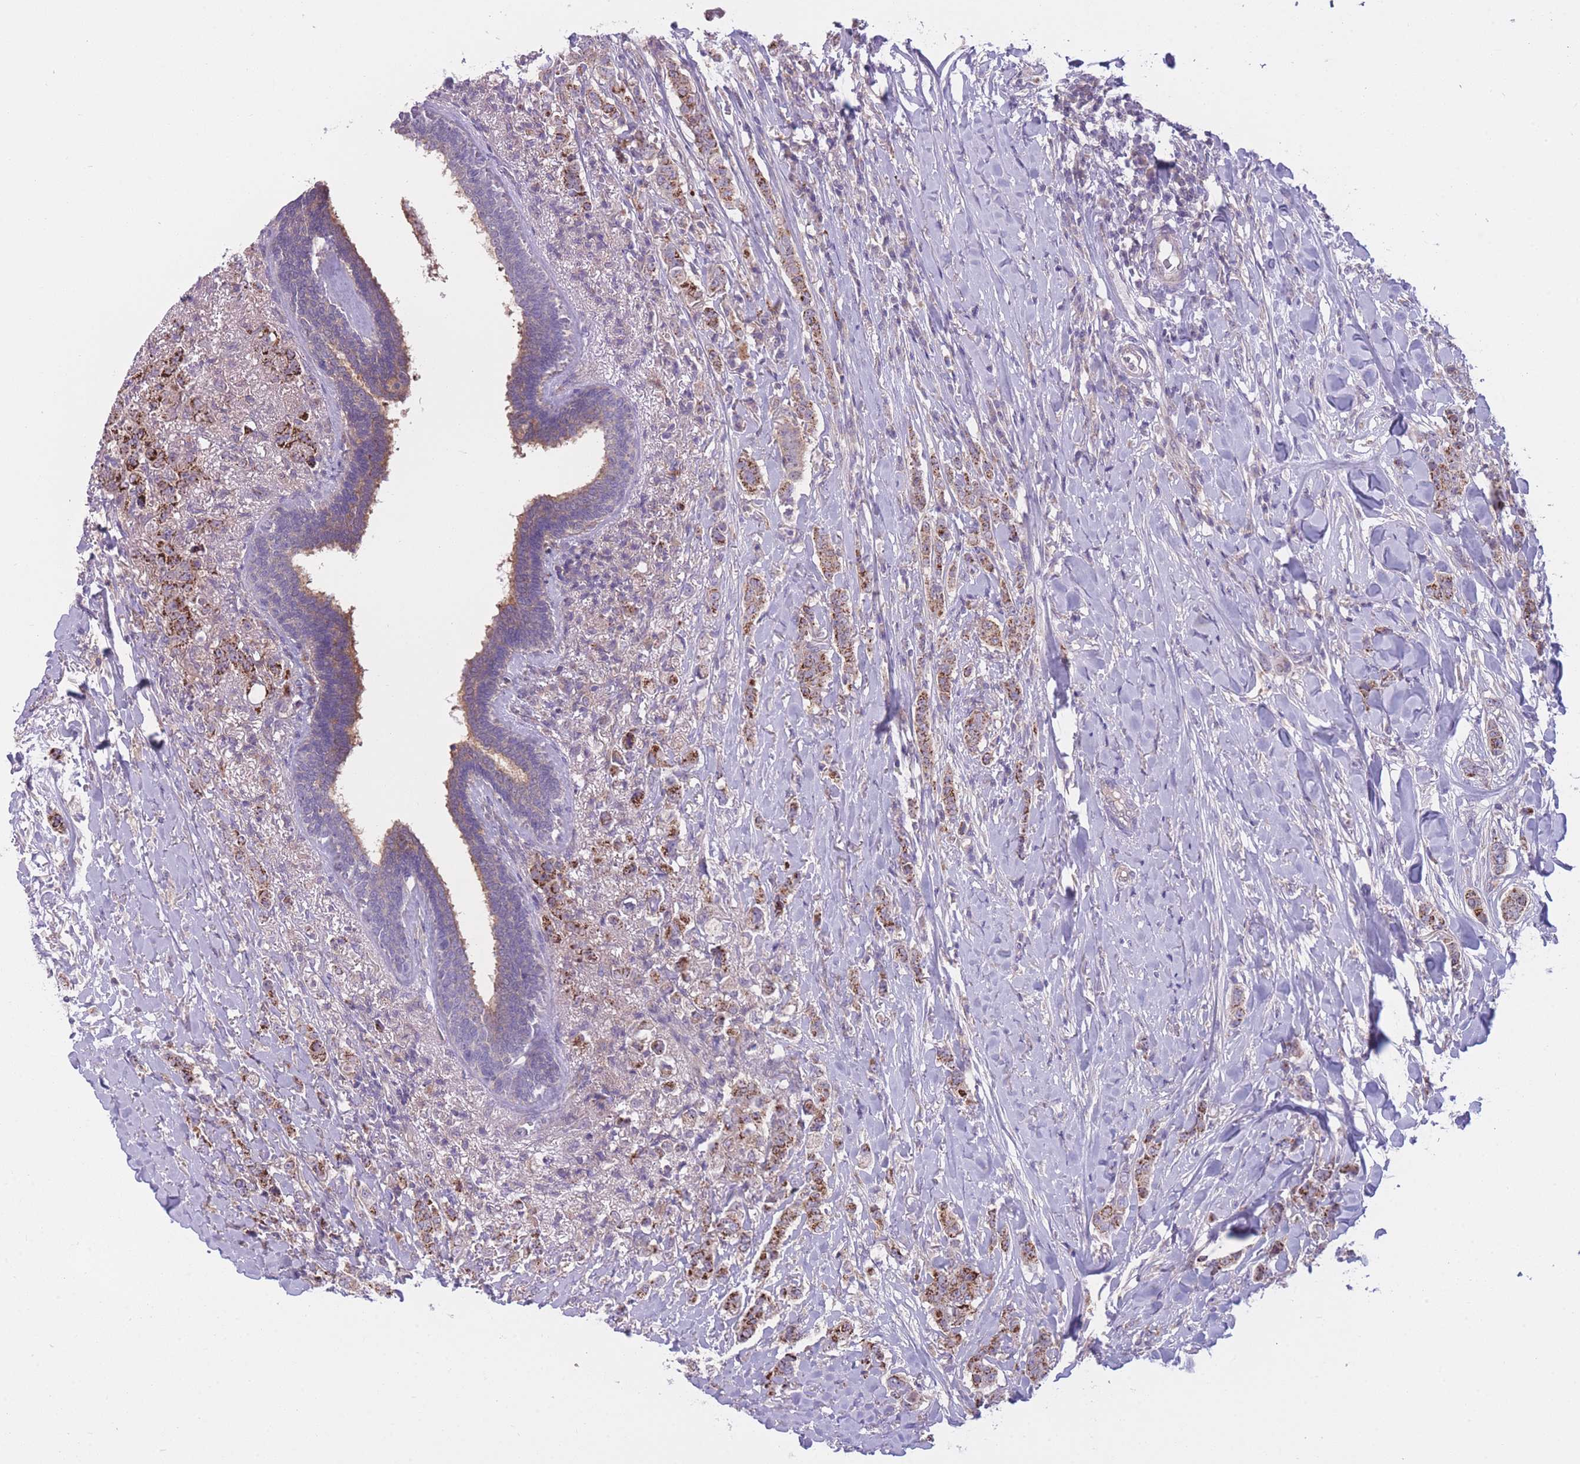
{"staining": {"intensity": "moderate", "quantity": ">75%", "location": "cytoplasmic/membranous"}, "tissue": "breast cancer", "cell_type": "Tumor cells", "image_type": "cancer", "snomed": [{"axis": "morphology", "description": "Duct carcinoma"}, {"axis": "topography", "description": "Breast"}], "caption": "A high-resolution micrograph shows immunohistochemistry (IHC) staining of breast invasive ductal carcinoma, which shows moderate cytoplasmic/membranous expression in about >75% of tumor cells.", "gene": "CCT6B", "patient": {"sex": "female", "age": 40}}